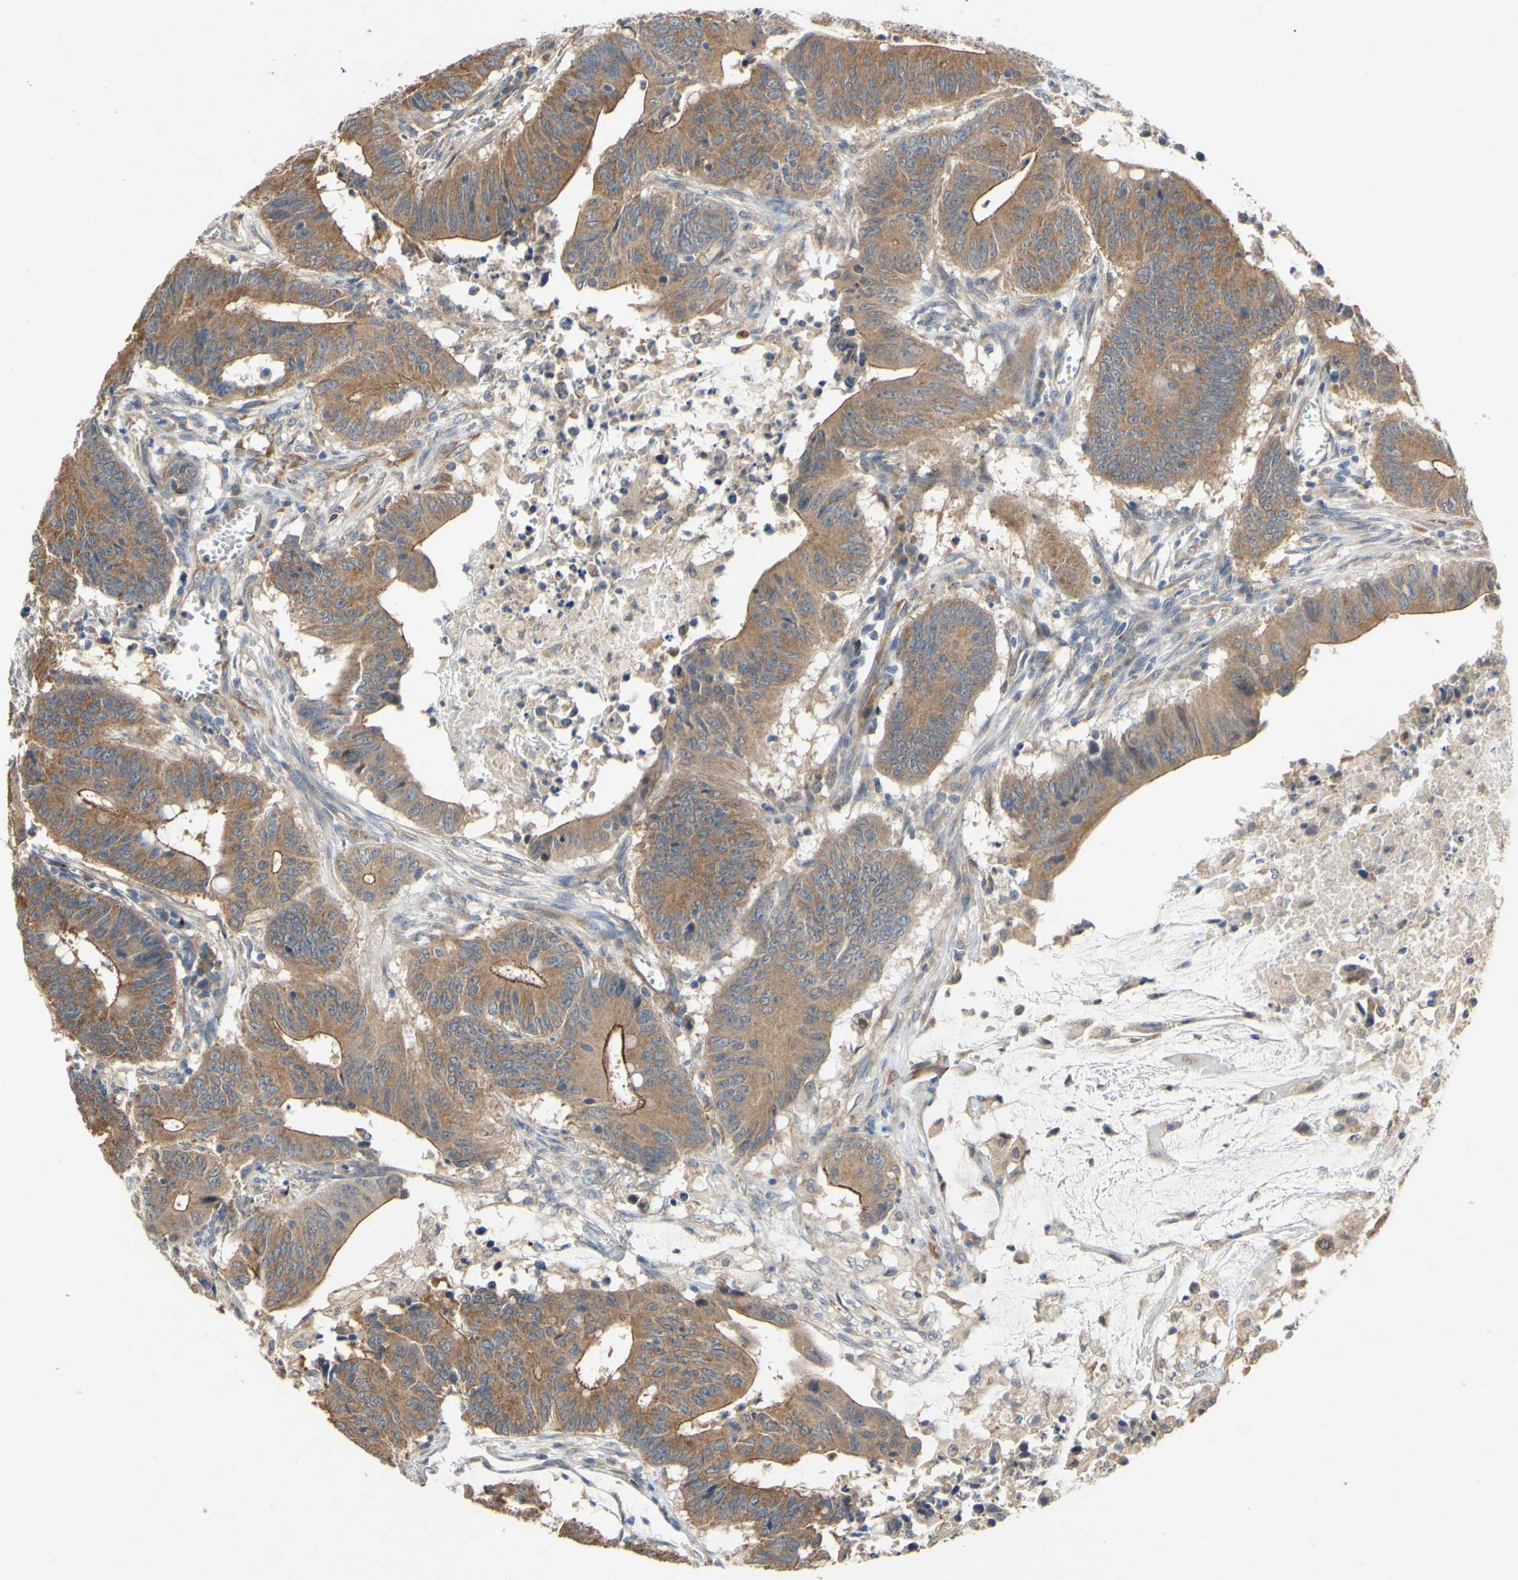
{"staining": {"intensity": "moderate", "quantity": ">75%", "location": "cytoplasmic/membranous"}, "tissue": "colorectal cancer", "cell_type": "Tumor cells", "image_type": "cancer", "snomed": [{"axis": "morphology", "description": "Adenocarcinoma, NOS"}, {"axis": "topography", "description": "Colon"}], "caption": "Moderate cytoplasmic/membranous positivity is appreciated in approximately >75% of tumor cells in adenocarcinoma (colorectal).", "gene": "PDGFB", "patient": {"sex": "male", "age": 45}}